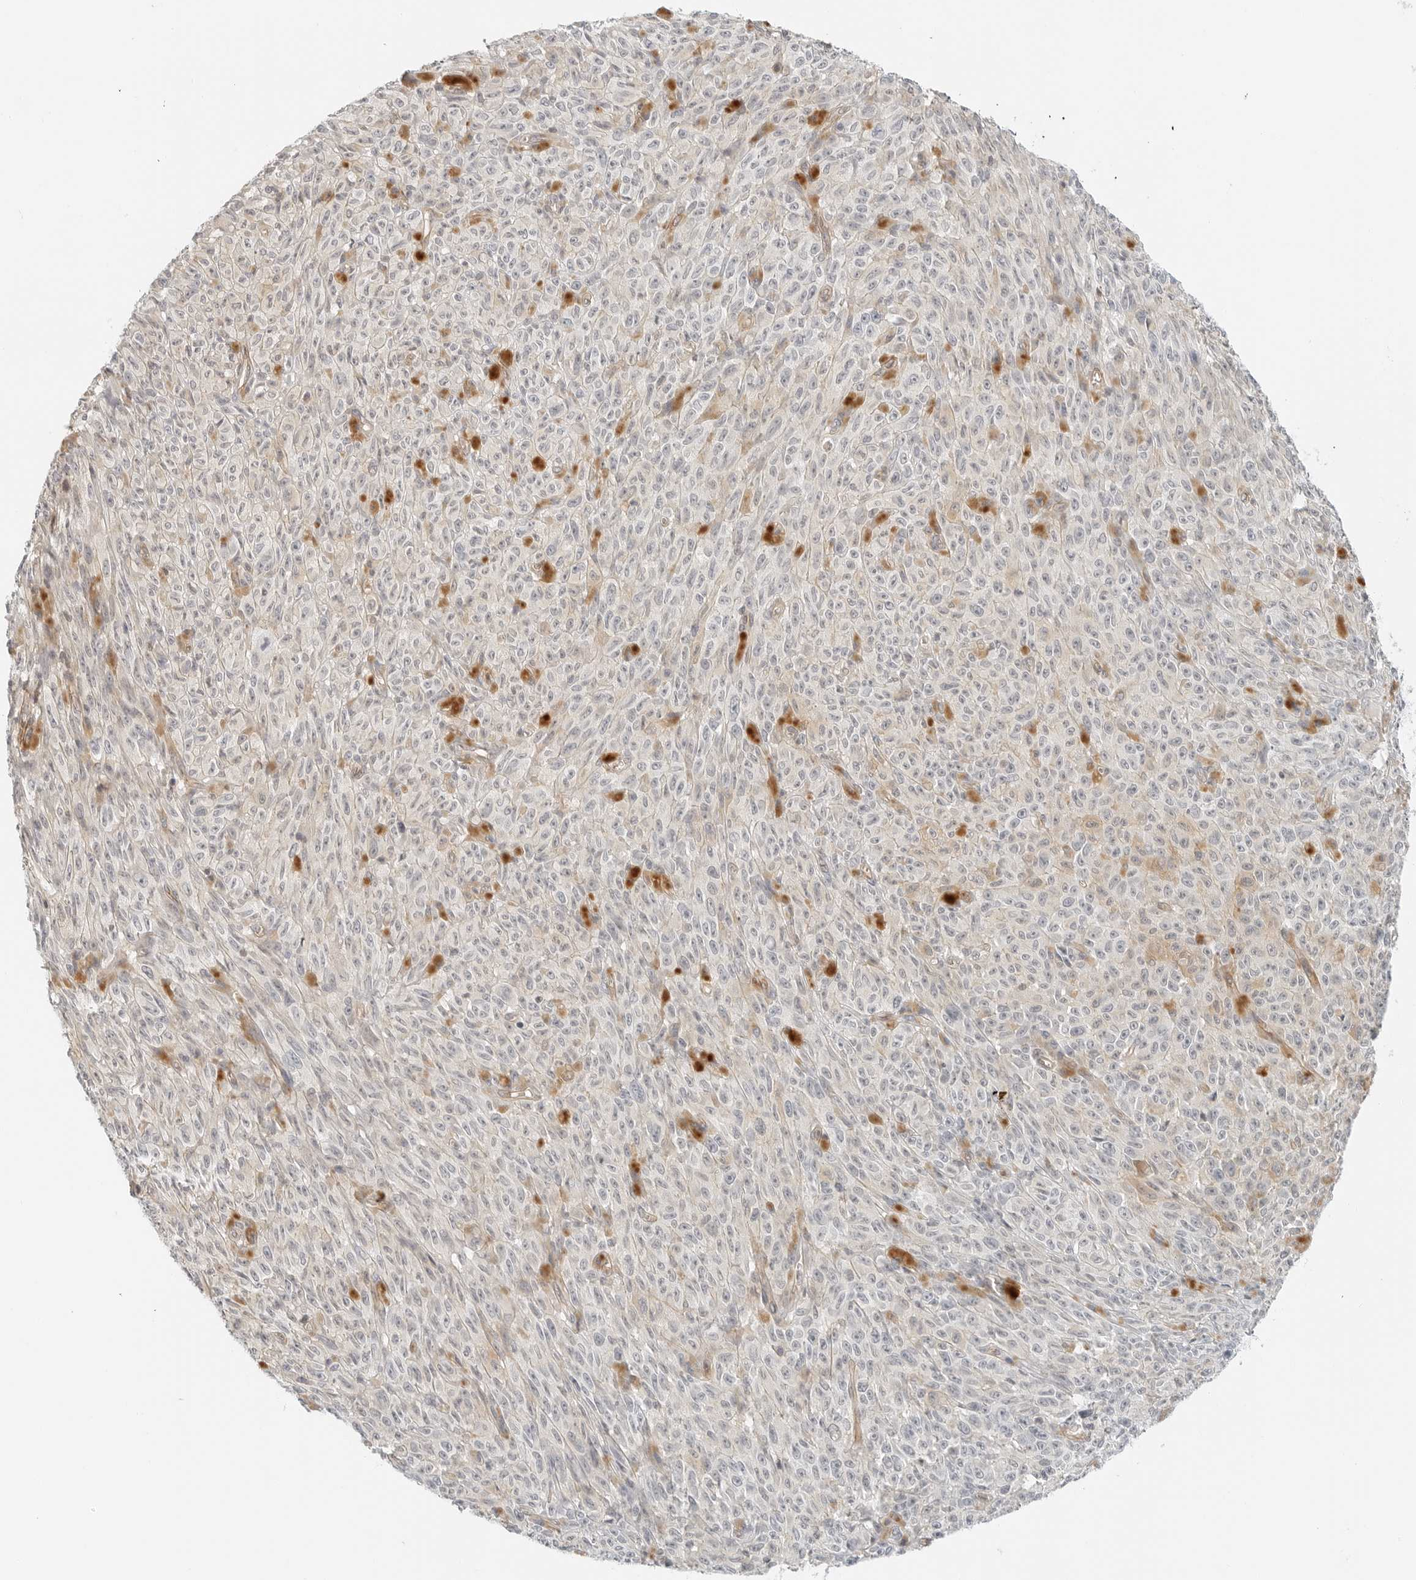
{"staining": {"intensity": "negative", "quantity": "none", "location": "none"}, "tissue": "melanoma", "cell_type": "Tumor cells", "image_type": "cancer", "snomed": [{"axis": "morphology", "description": "Malignant melanoma, NOS"}, {"axis": "topography", "description": "Skin"}], "caption": "IHC micrograph of neoplastic tissue: malignant melanoma stained with DAB exhibits no significant protein positivity in tumor cells.", "gene": "IQCC", "patient": {"sex": "female", "age": 82}}